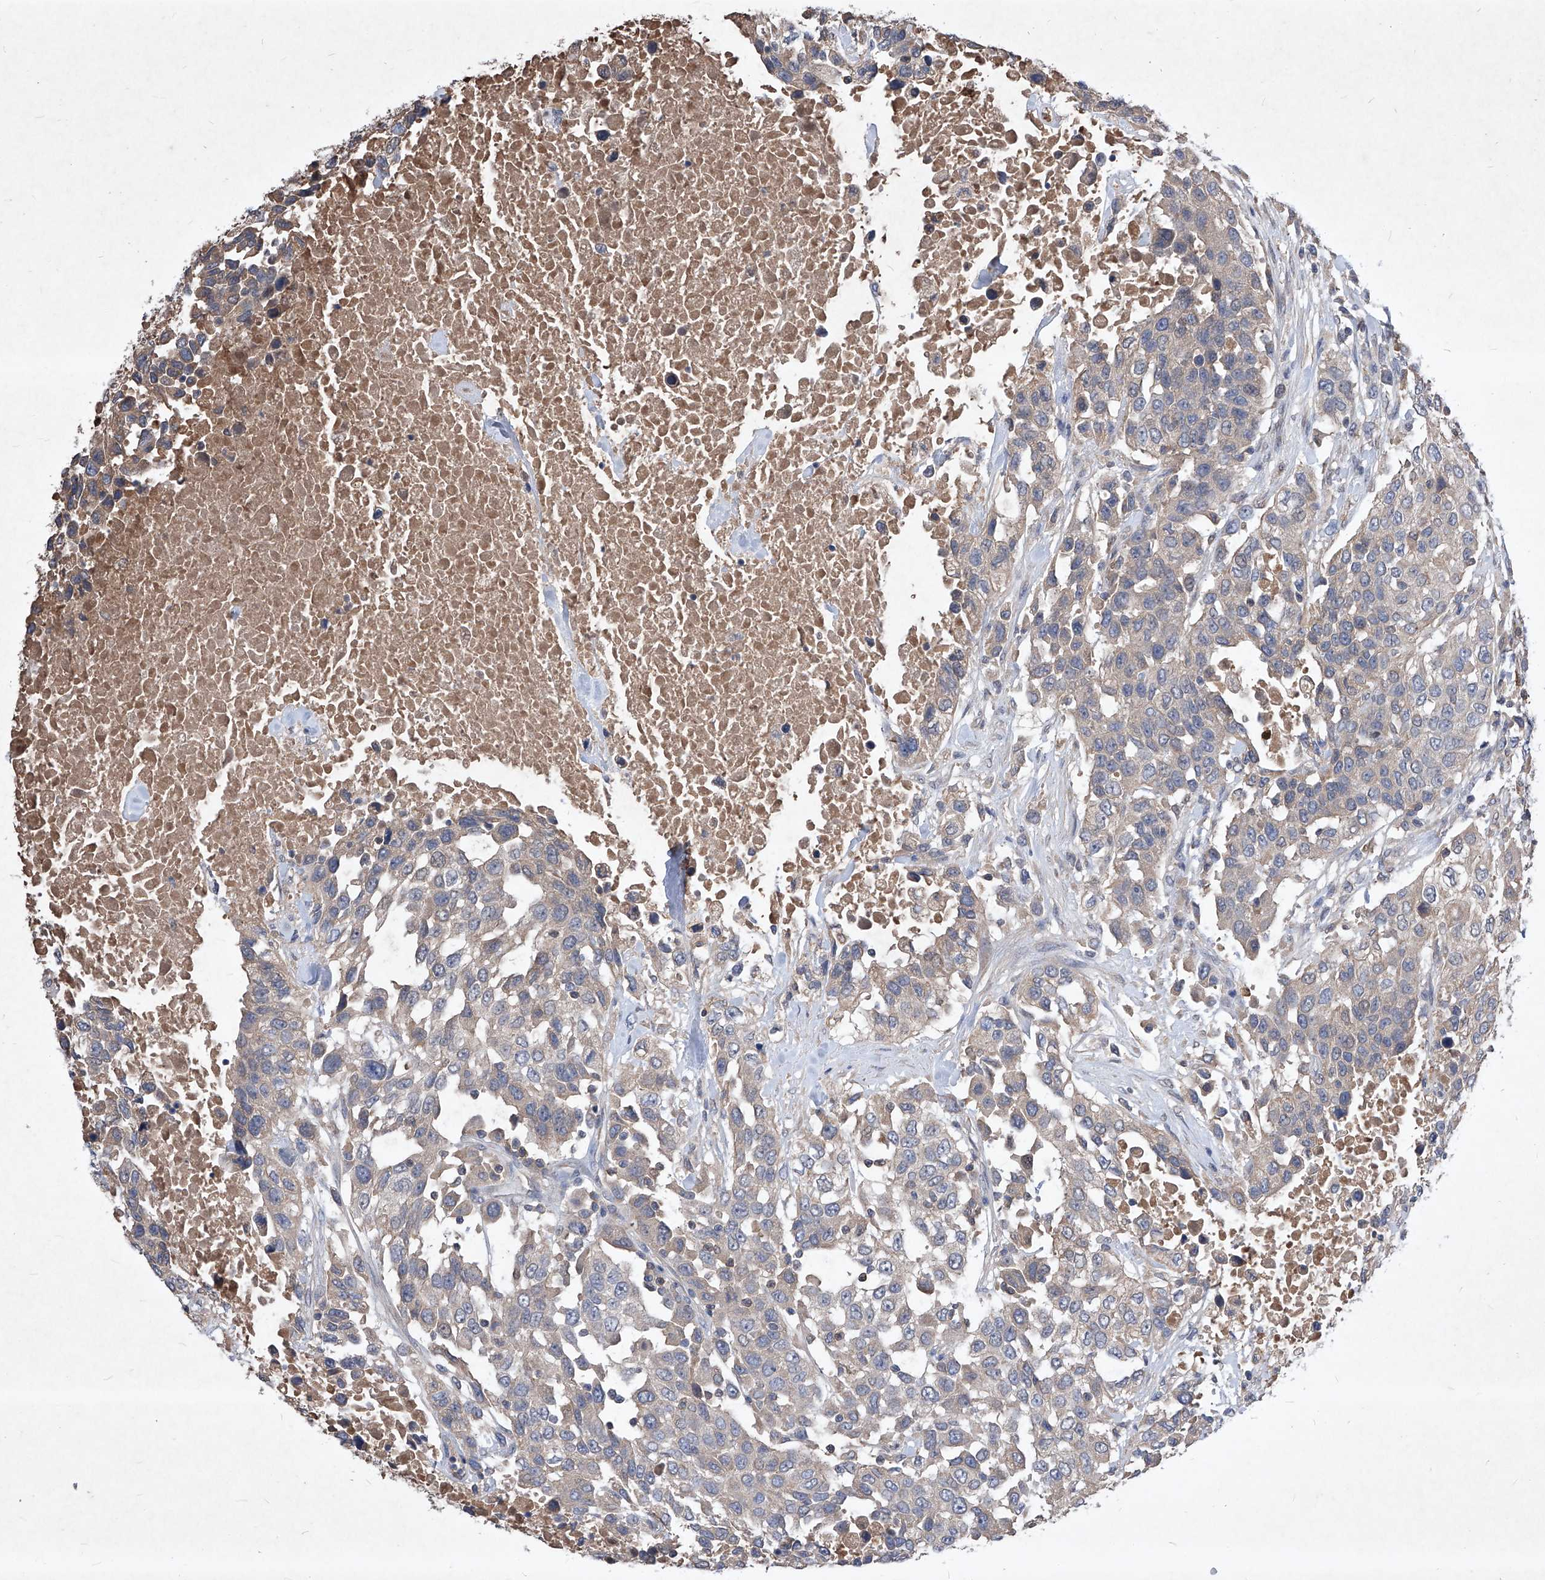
{"staining": {"intensity": "weak", "quantity": ">75%", "location": "cytoplasmic/membranous"}, "tissue": "urothelial cancer", "cell_type": "Tumor cells", "image_type": "cancer", "snomed": [{"axis": "morphology", "description": "Urothelial carcinoma, High grade"}, {"axis": "topography", "description": "Urinary bladder"}], "caption": "IHC micrograph of urothelial cancer stained for a protein (brown), which displays low levels of weak cytoplasmic/membranous positivity in approximately >75% of tumor cells.", "gene": "SYNGR1", "patient": {"sex": "female", "age": 80}}